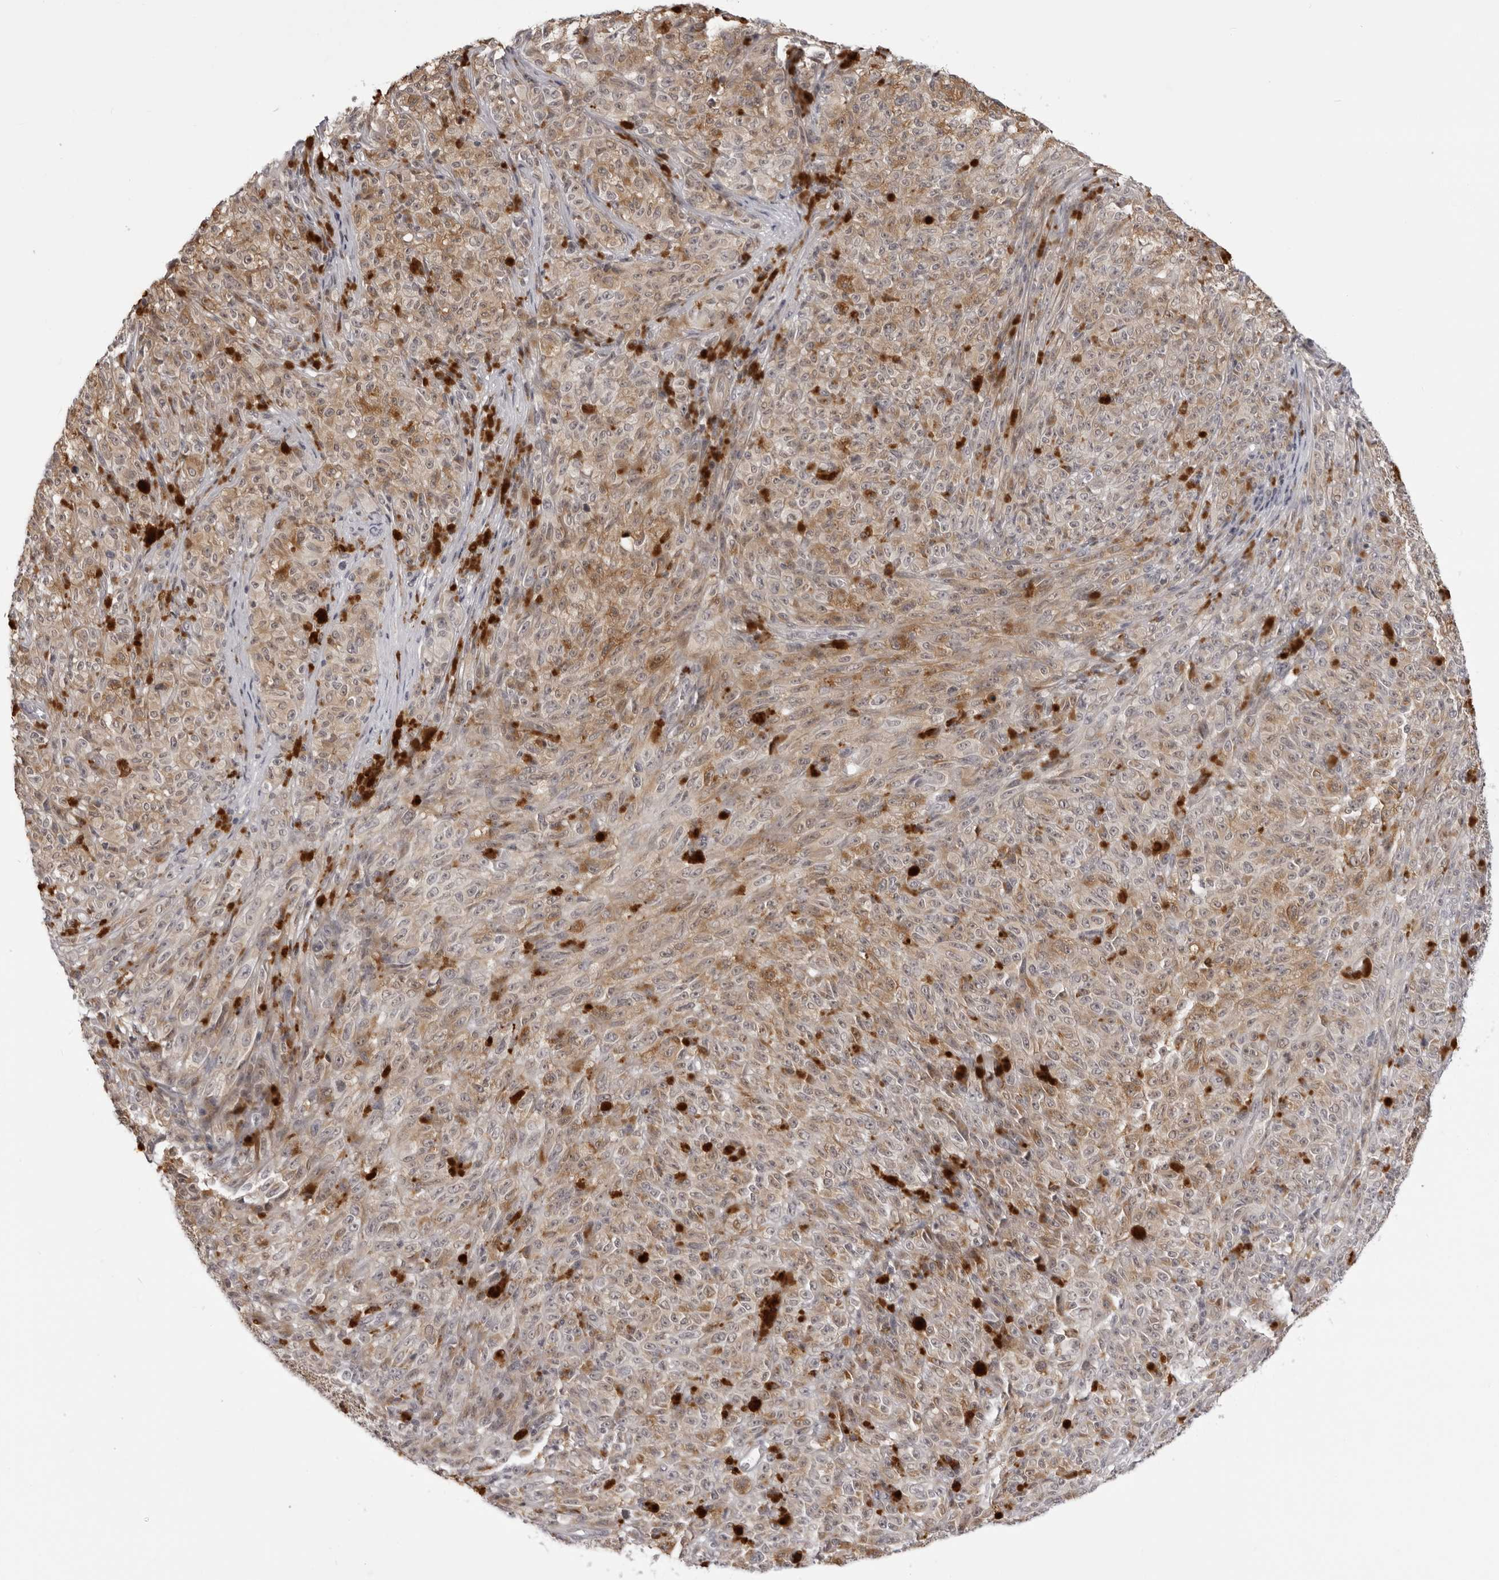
{"staining": {"intensity": "moderate", "quantity": ">75%", "location": "cytoplasmic/membranous"}, "tissue": "melanoma", "cell_type": "Tumor cells", "image_type": "cancer", "snomed": [{"axis": "morphology", "description": "Malignant melanoma, NOS"}, {"axis": "topography", "description": "Skin"}], "caption": "Immunohistochemistry of malignant melanoma demonstrates medium levels of moderate cytoplasmic/membranous staining in about >75% of tumor cells.", "gene": "SUGCT", "patient": {"sex": "female", "age": 82}}